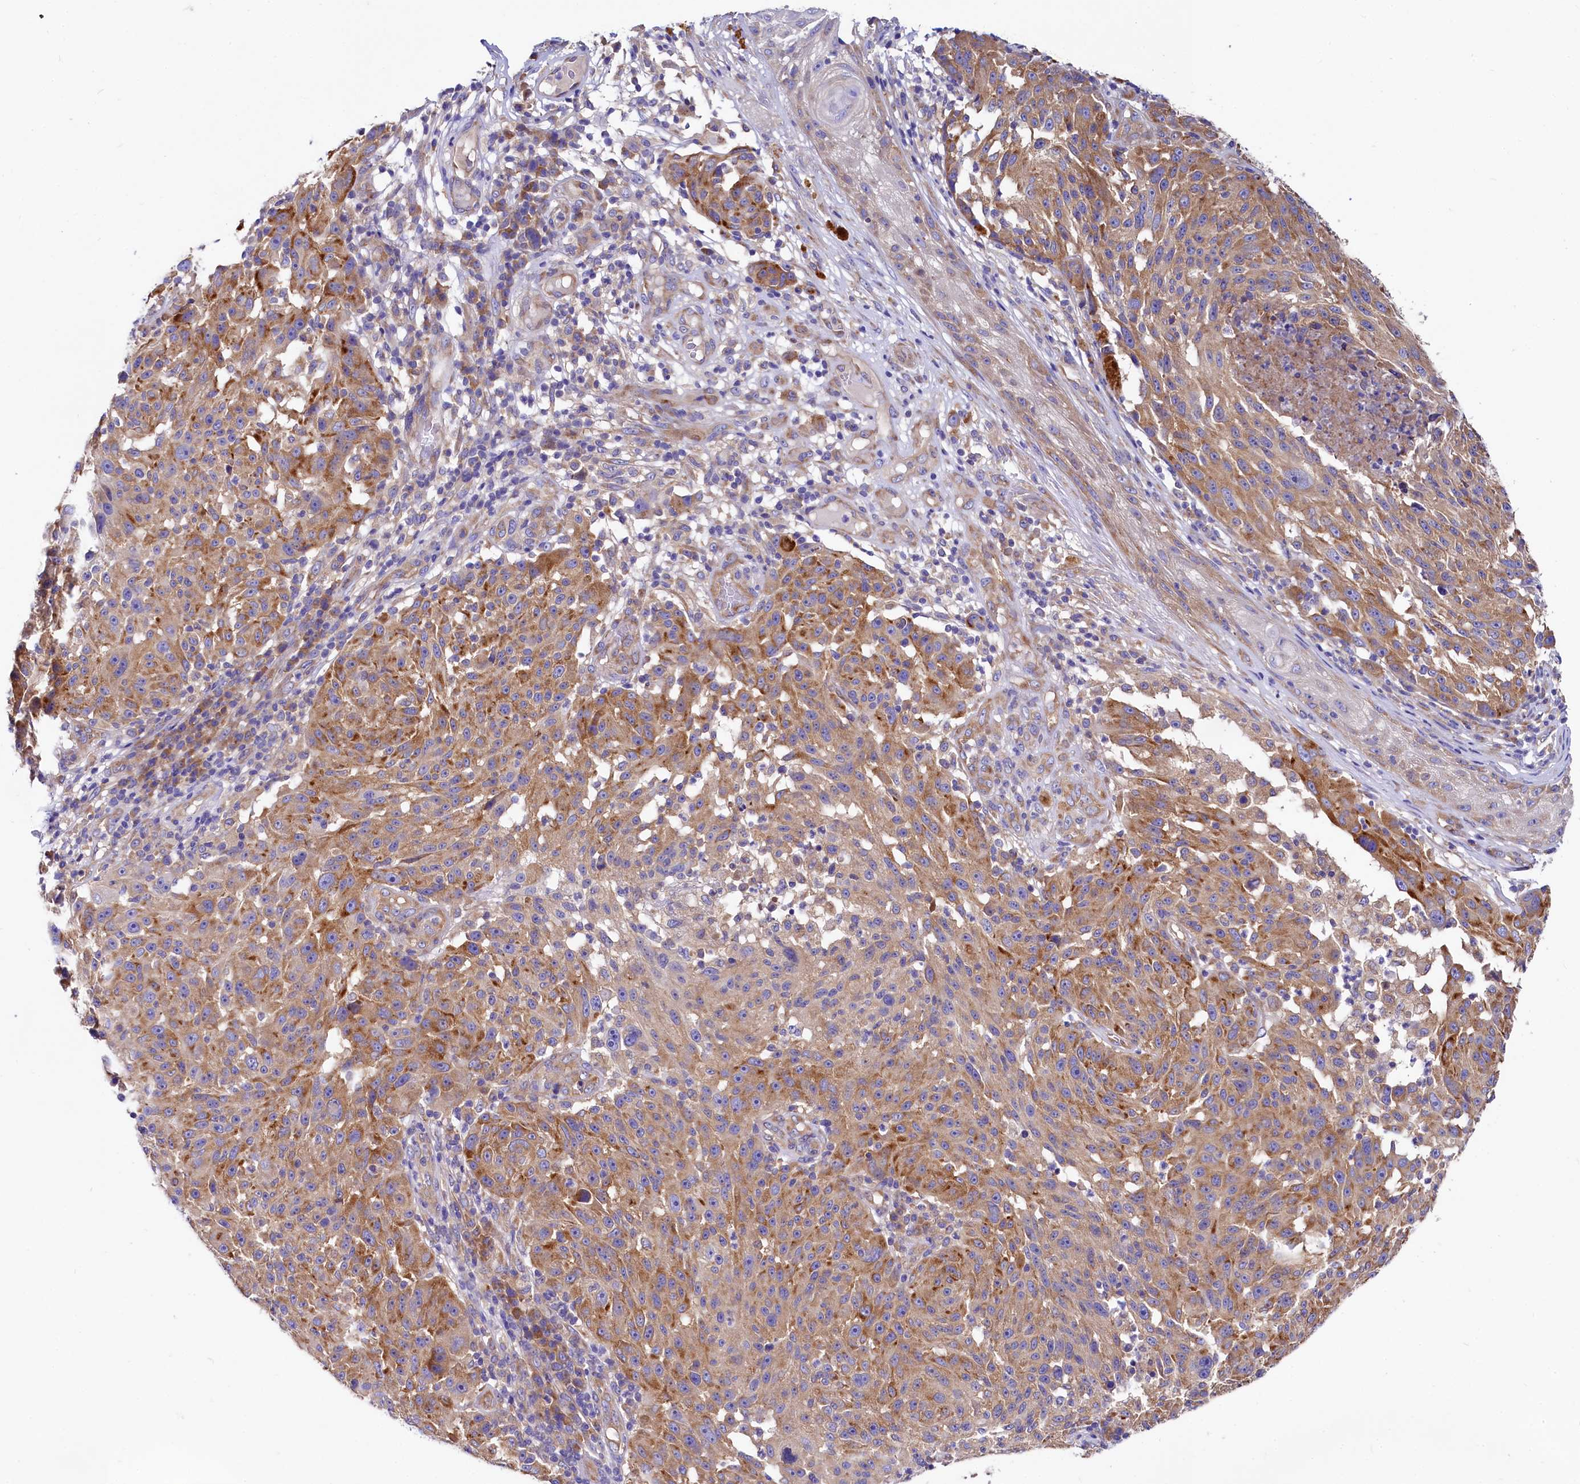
{"staining": {"intensity": "moderate", "quantity": ">75%", "location": "cytoplasmic/membranous"}, "tissue": "melanoma", "cell_type": "Tumor cells", "image_type": "cancer", "snomed": [{"axis": "morphology", "description": "Malignant melanoma, NOS"}, {"axis": "topography", "description": "Skin"}], "caption": "Protein staining of melanoma tissue reveals moderate cytoplasmic/membranous staining in about >75% of tumor cells. The staining was performed using DAB (3,3'-diaminobenzidine), with brown indicating positive protein expression. Nuclei are stained blue with hematoxylin.", "gene": "QARS1", "patient": {"sex": "male", "age": 53}}